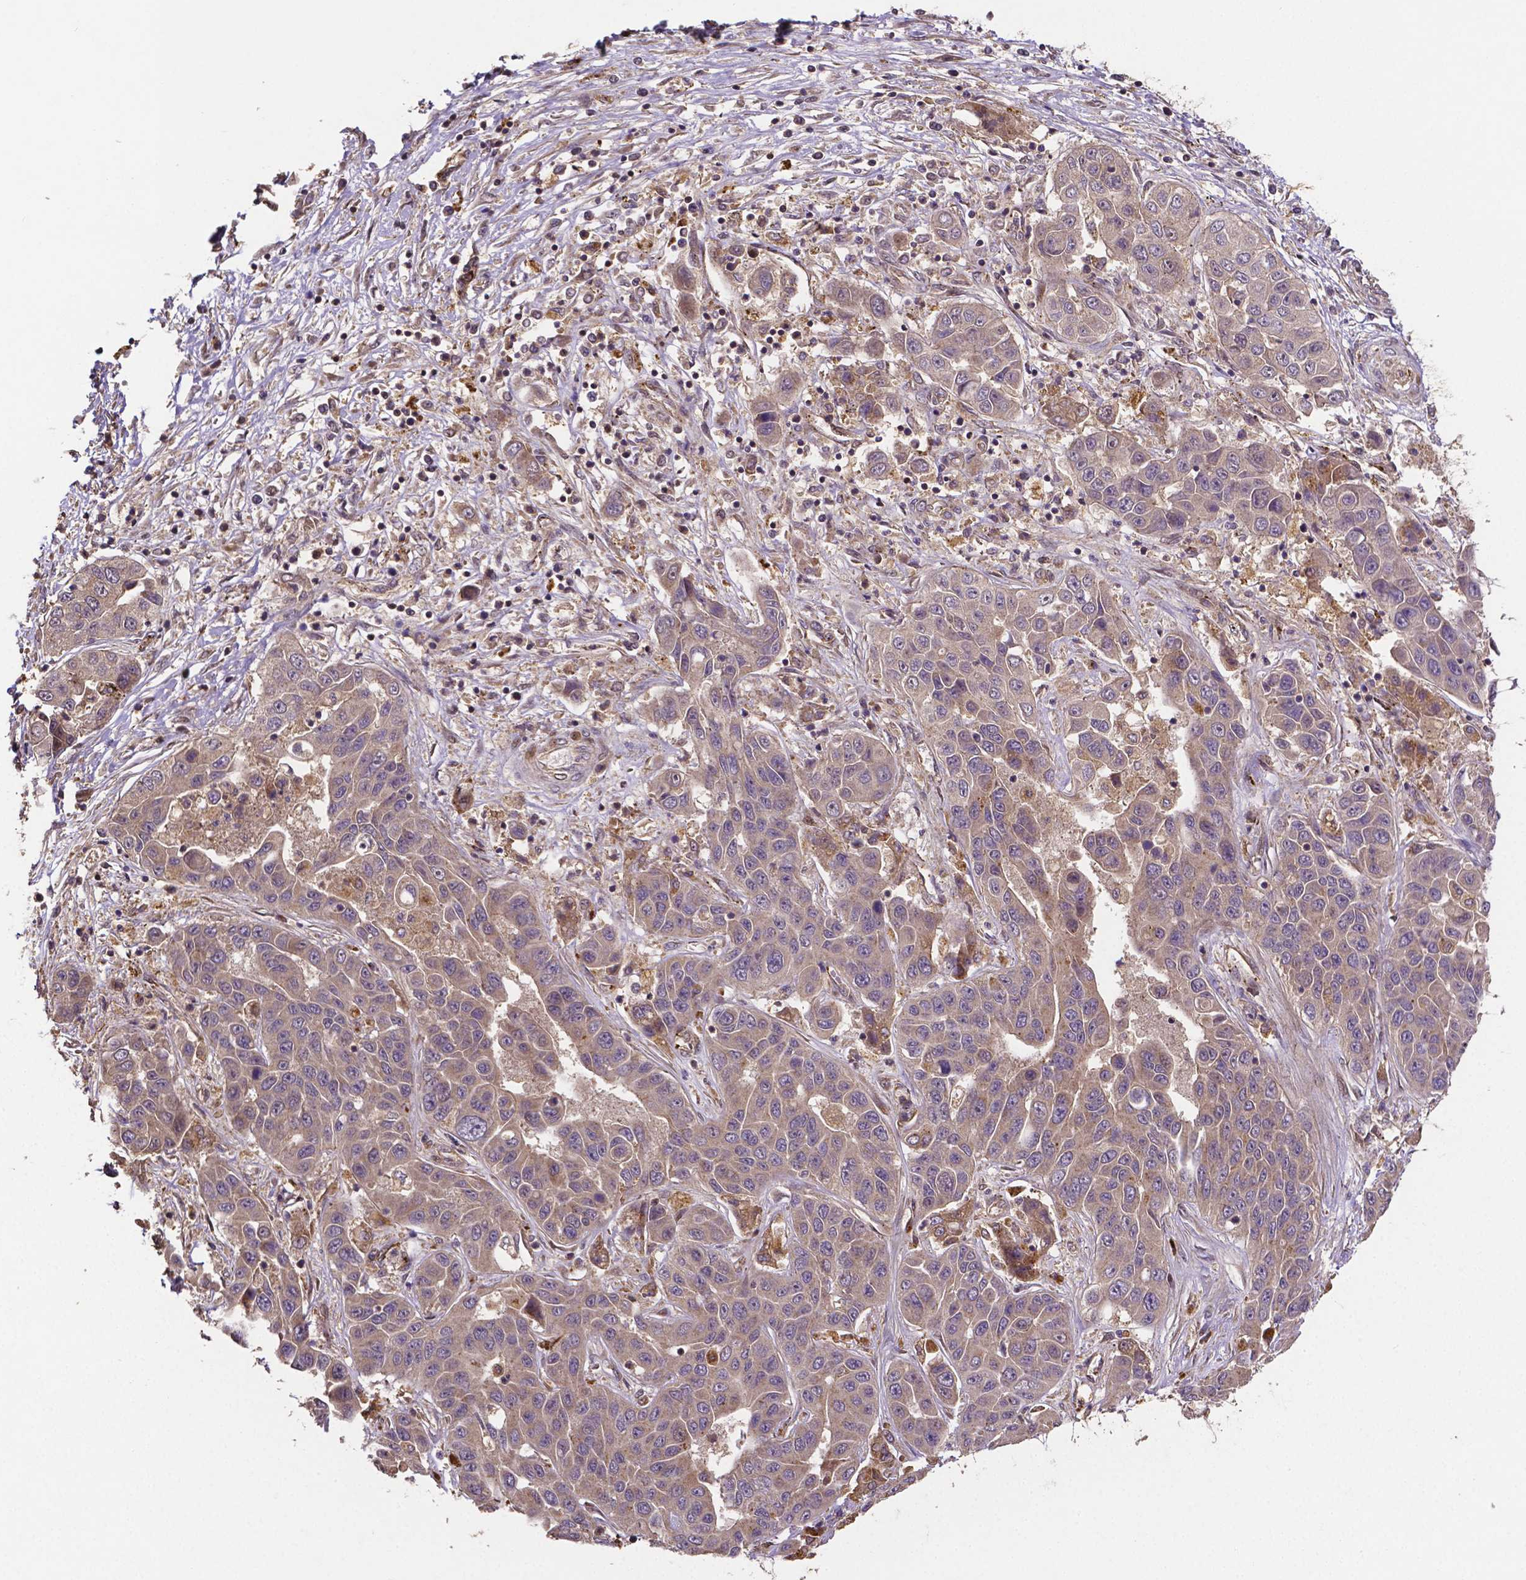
{"staining": {"intensity": "weak", "quantity": "25%-75%", "location": "cytoplasmic/membranous"}, "tissue": "liver cancer", "cell_type": "Tumor cells", "image_type": "cancer", "snomed": [{"axis": "morphology", "description": "Cholangiocarcinoma"}, {"axis": "topography", "description": "Liver"}], "caption": "Liver cancer (cholangiocarcinoma) stained with immunohistochemistry (IHC) shows weak cytoplasmic/membranous staining in about 25%-75% of tumor cells.", "gene": "RNF123", "patient": {"sex": "female", "age": 52}}